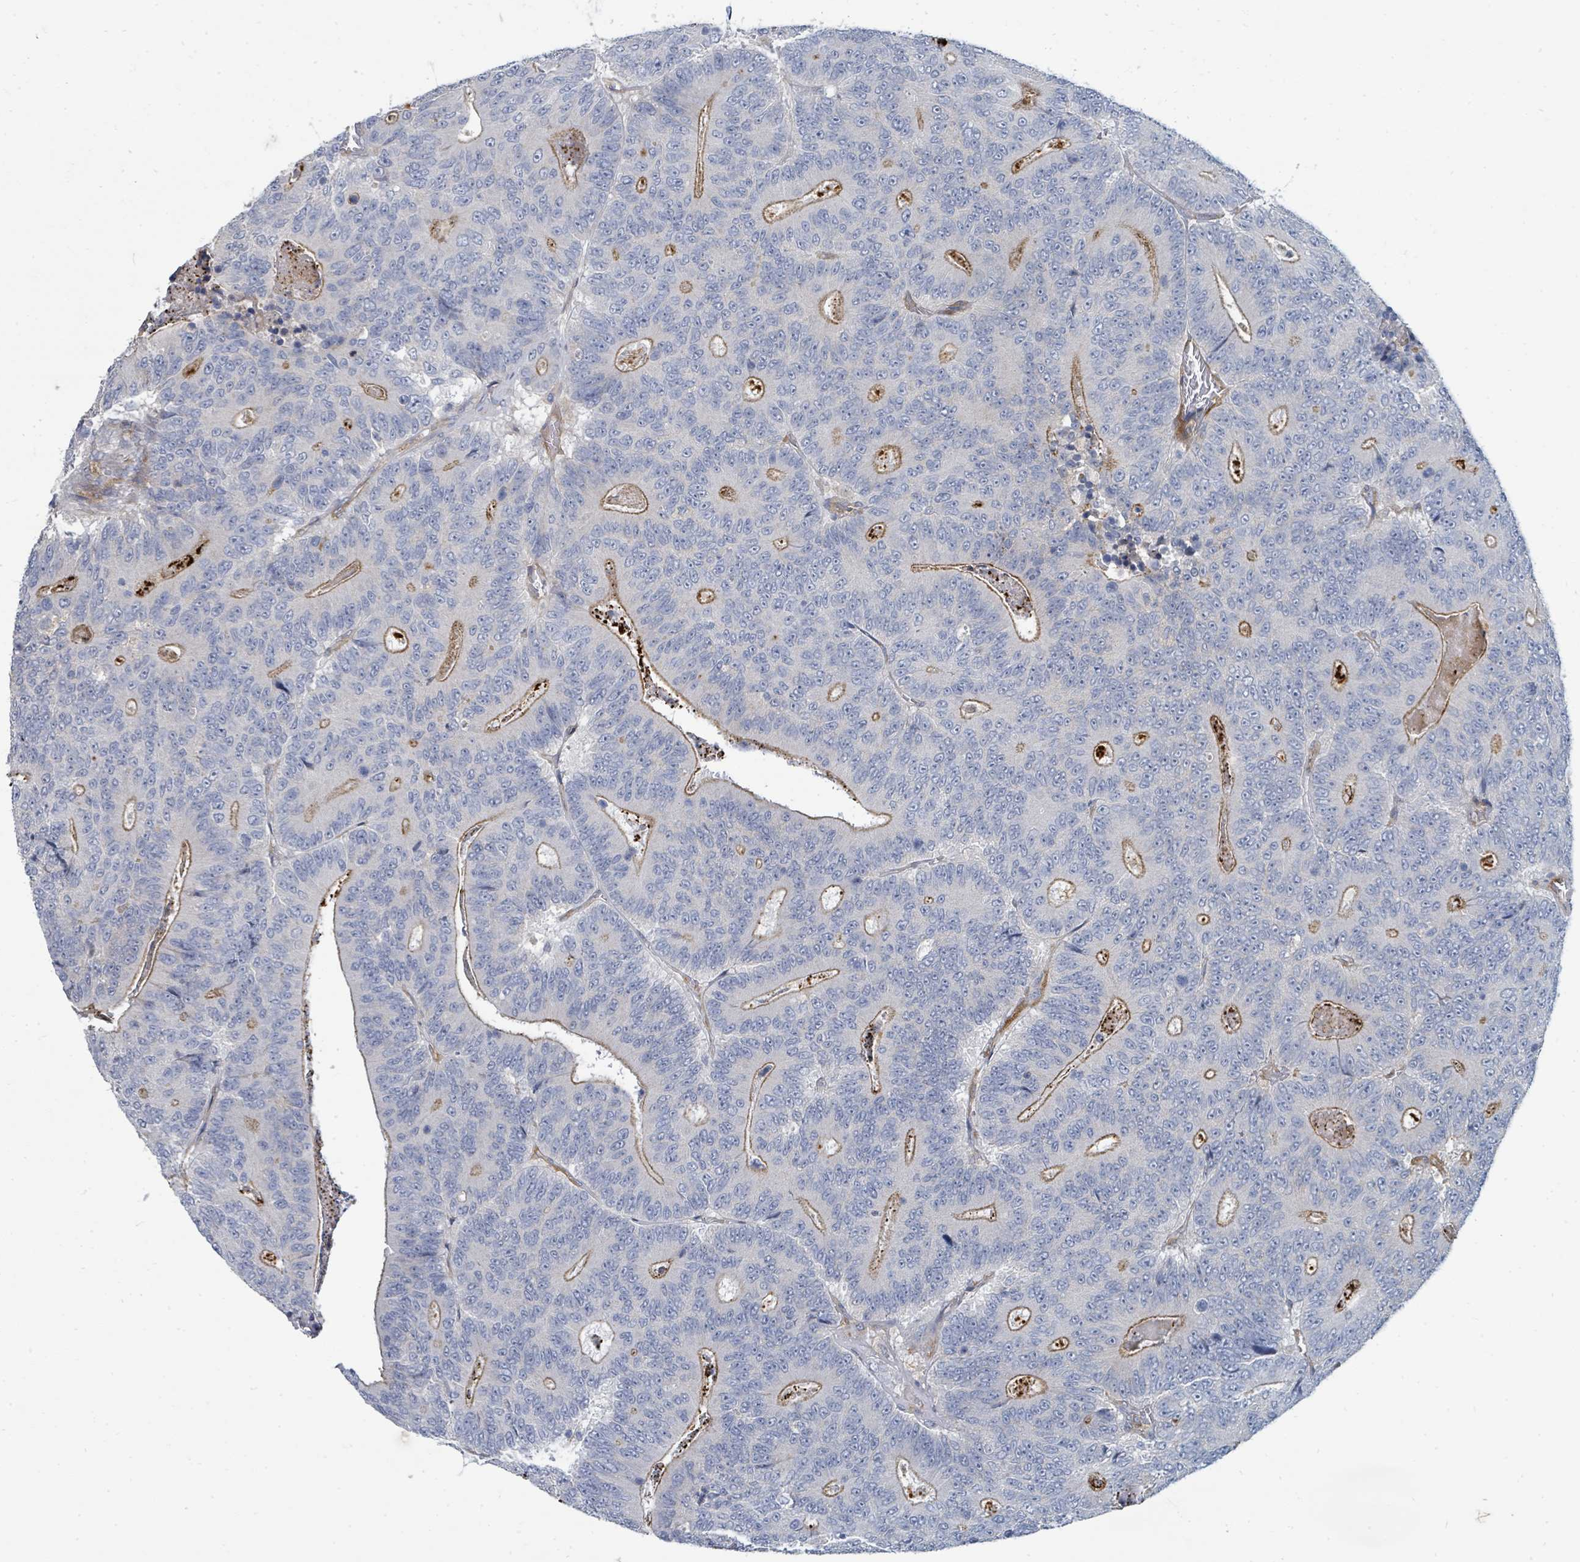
{"staining": {"intensity": "moderate", "quantity": "<25%", "location": "cytoplasmic/membranous"}, "tissue": "colorectal cancer", "cell_type": "Tumor cells", "image_type": "cancer", "snomed": [{"axis": "morphology", "description": "Adenocarcinoma, NOS"}, {"axis": "topography", "description": "Colon"}], "caption": "IHC micrograph of neoplastic tissue: human colorectal cancer (adenocarcinoma) stained using IHC exhibits low levels of moderate protein expression localized specifically in the cytoplasmic/membranous of tumor cells, appearing as a cytoplasmic/membranous brown color.", "gene": "IFIT1", "patient": {"sex": "male", "age": 83}}